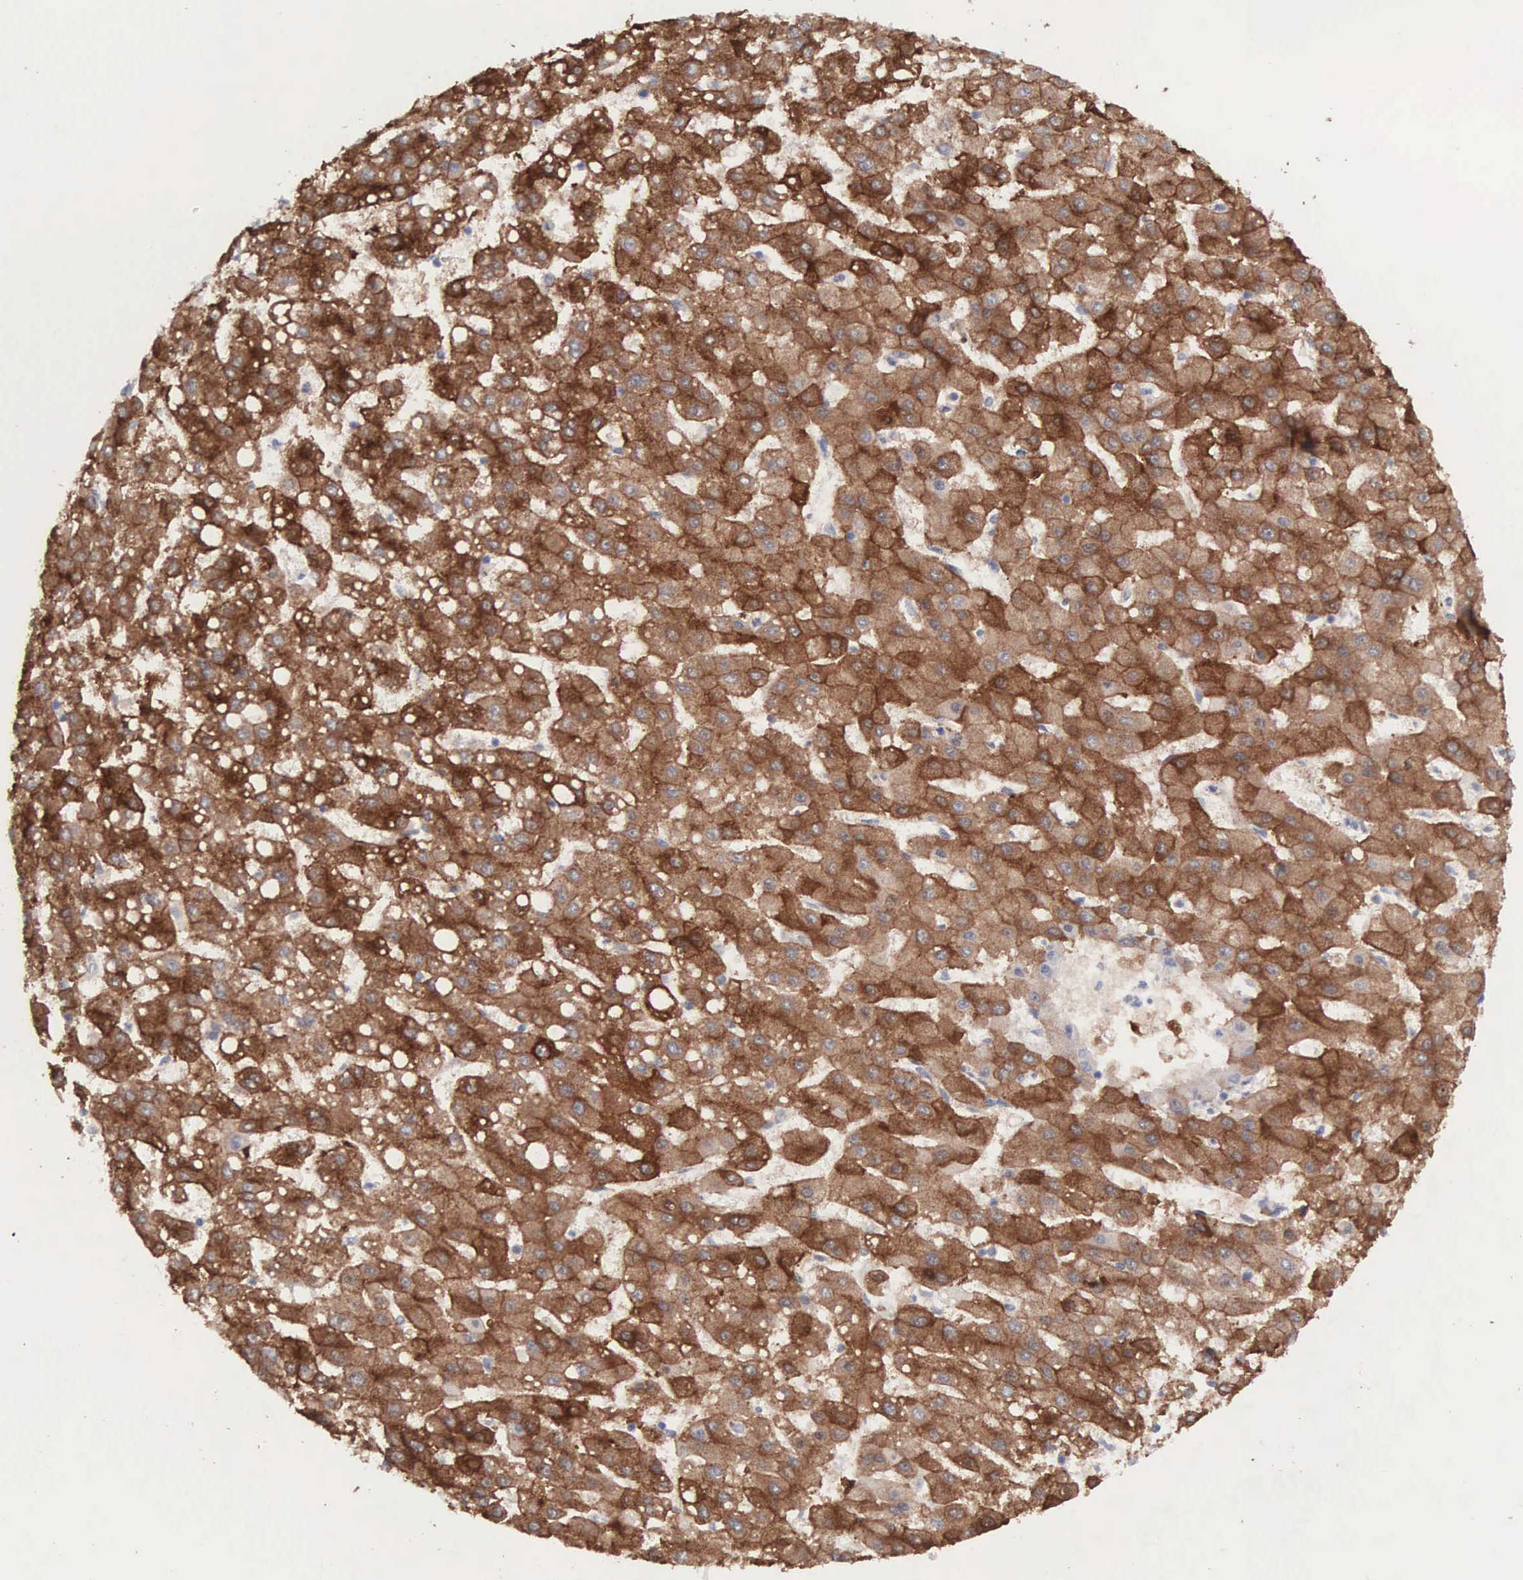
{"staining": {"intensity": "moderate", "quantity": ">75%", "location": "cytoplasmic/membranous"}, "tissue": "liver cancer", "cell_type": "Tumor cells", "image_type": "cancer", "snomed": [{"axis": "morphology", "description": "Carcinoma, Hepatocellular, NOS"}, {"axis": "topography", "description": "Liver"}], "caption": "Immunohistochemistry histopathology image of liver hepatocellular carcinoma stained for a protein (brown), which displays medium levels of moderate cytoplasmic/membranous expression in about >75% of tumor cells.", "gene": "MTHFD1", "patient": {"sex": "female", "age": 52}}